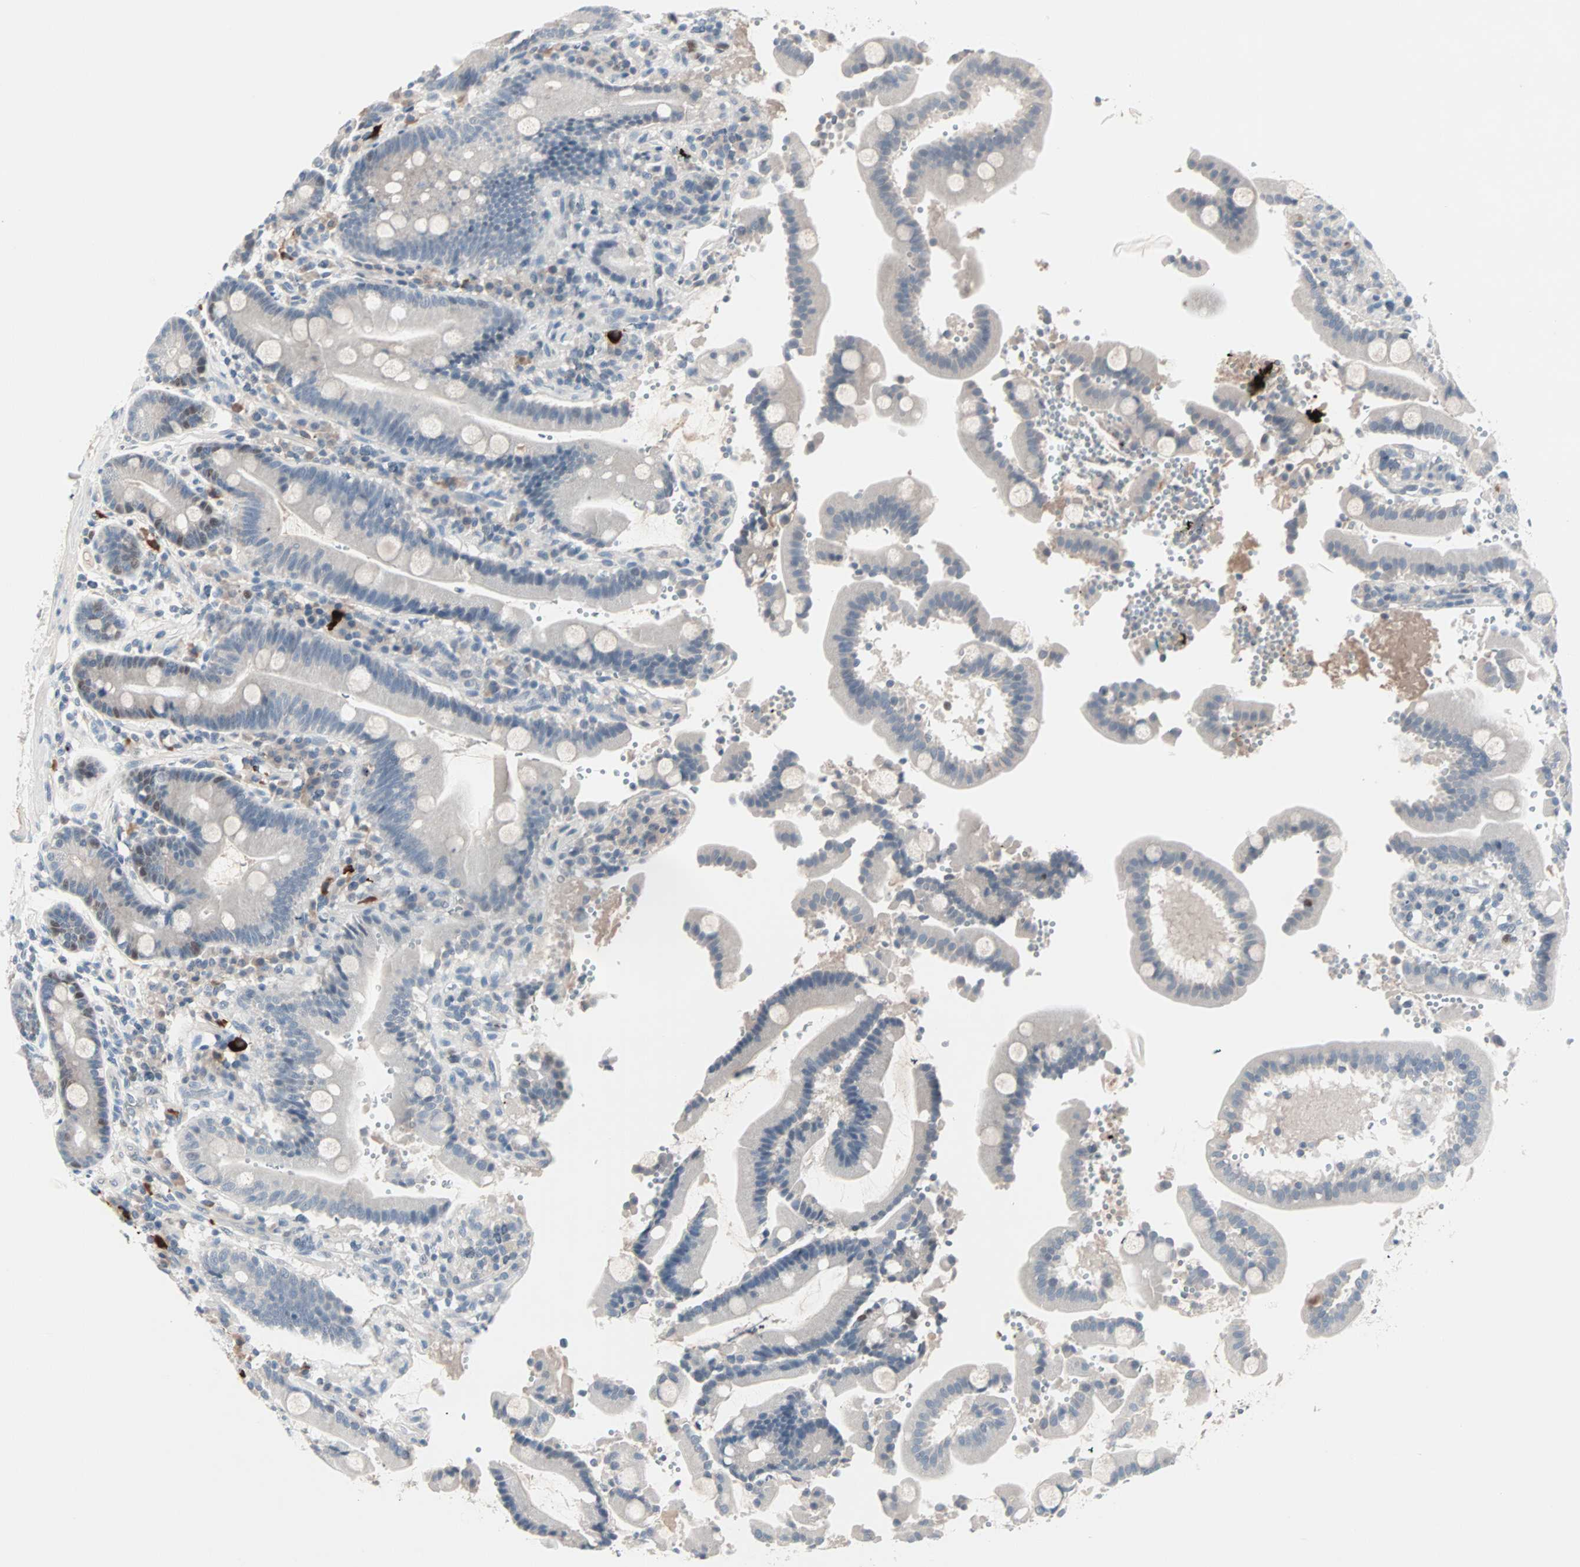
{"staining": {"intensity": "weak", "quantity": "<25%", "location": "nuclear"}, "tissue": "duodenum", "cell_type": "Glandular cells", "image_type": "normal", "snomed": [{"axis": "morphology", "description": "Normal tissue, NOS"}, {"axis": "topography", "description": "Small intestine, NOS"}], "caption": "An immunohistochemistry image of benign duodenum is shown. There is no staining in glandular cells of duodenum. (Brightfield microscopy of DAB IHC at high magnification).", "gene": "CCNE2", "patient": {"sex": "female", "age": 71}}